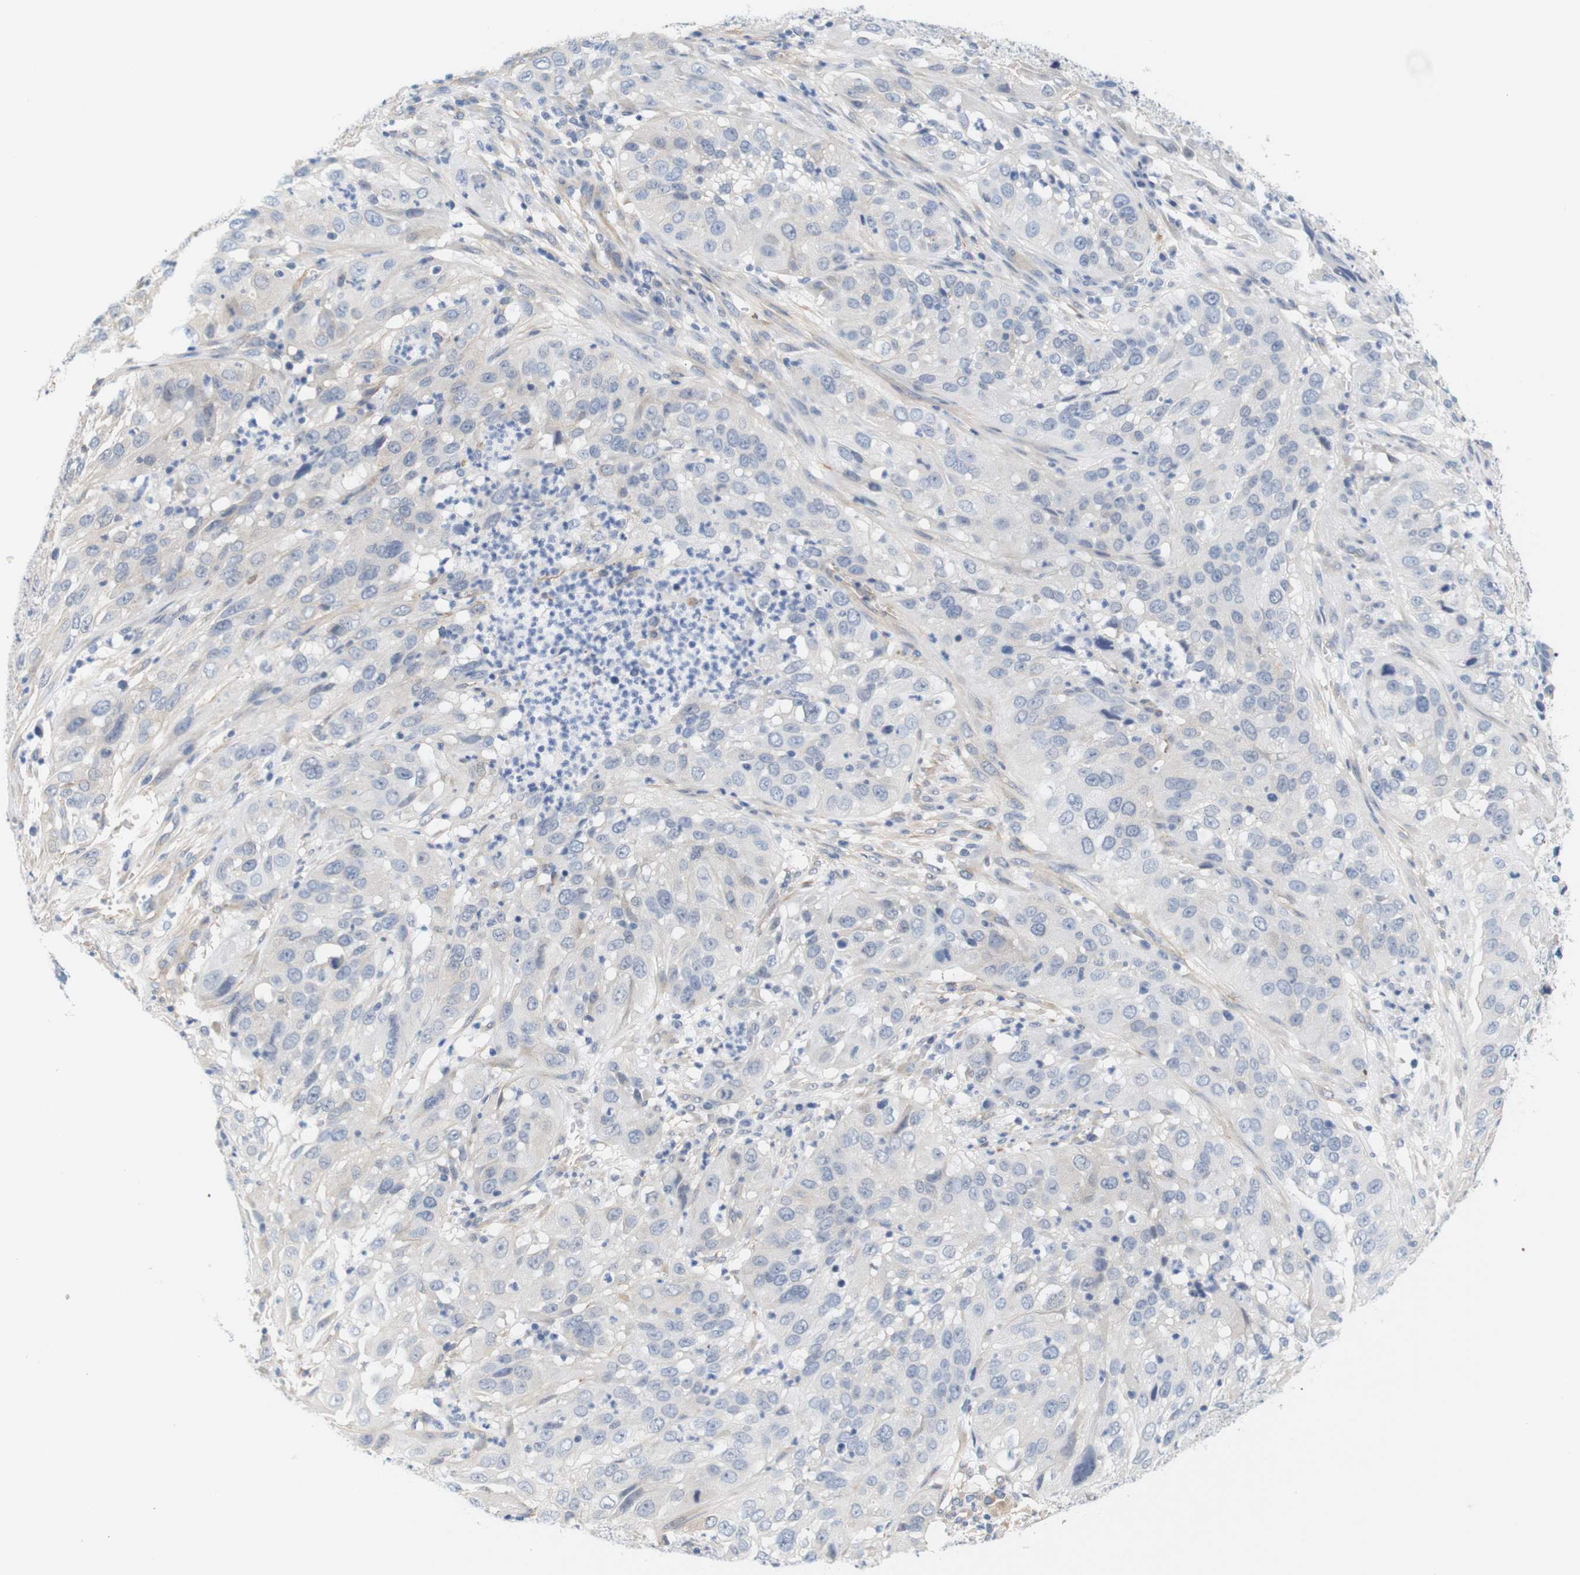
{"staining": {"intensity": "negative", "quantity": "none", "location": "none"}, "tissue": "cervical cancer", "cell_type": "Tumor cells", "image_type": "cancer", "snomed": [{"axis": "morphology", "description": "Squamous cell carcinoma, NOS"}, {"axis": "topography", "description": "Cervix"}], "caption": "Image shows no protein positivity in tumor cells of cervical cancer (squamous cell carcinoma) tissue.", "gene": "STMN3", "patient": {"sex": "female", "age": 32}}